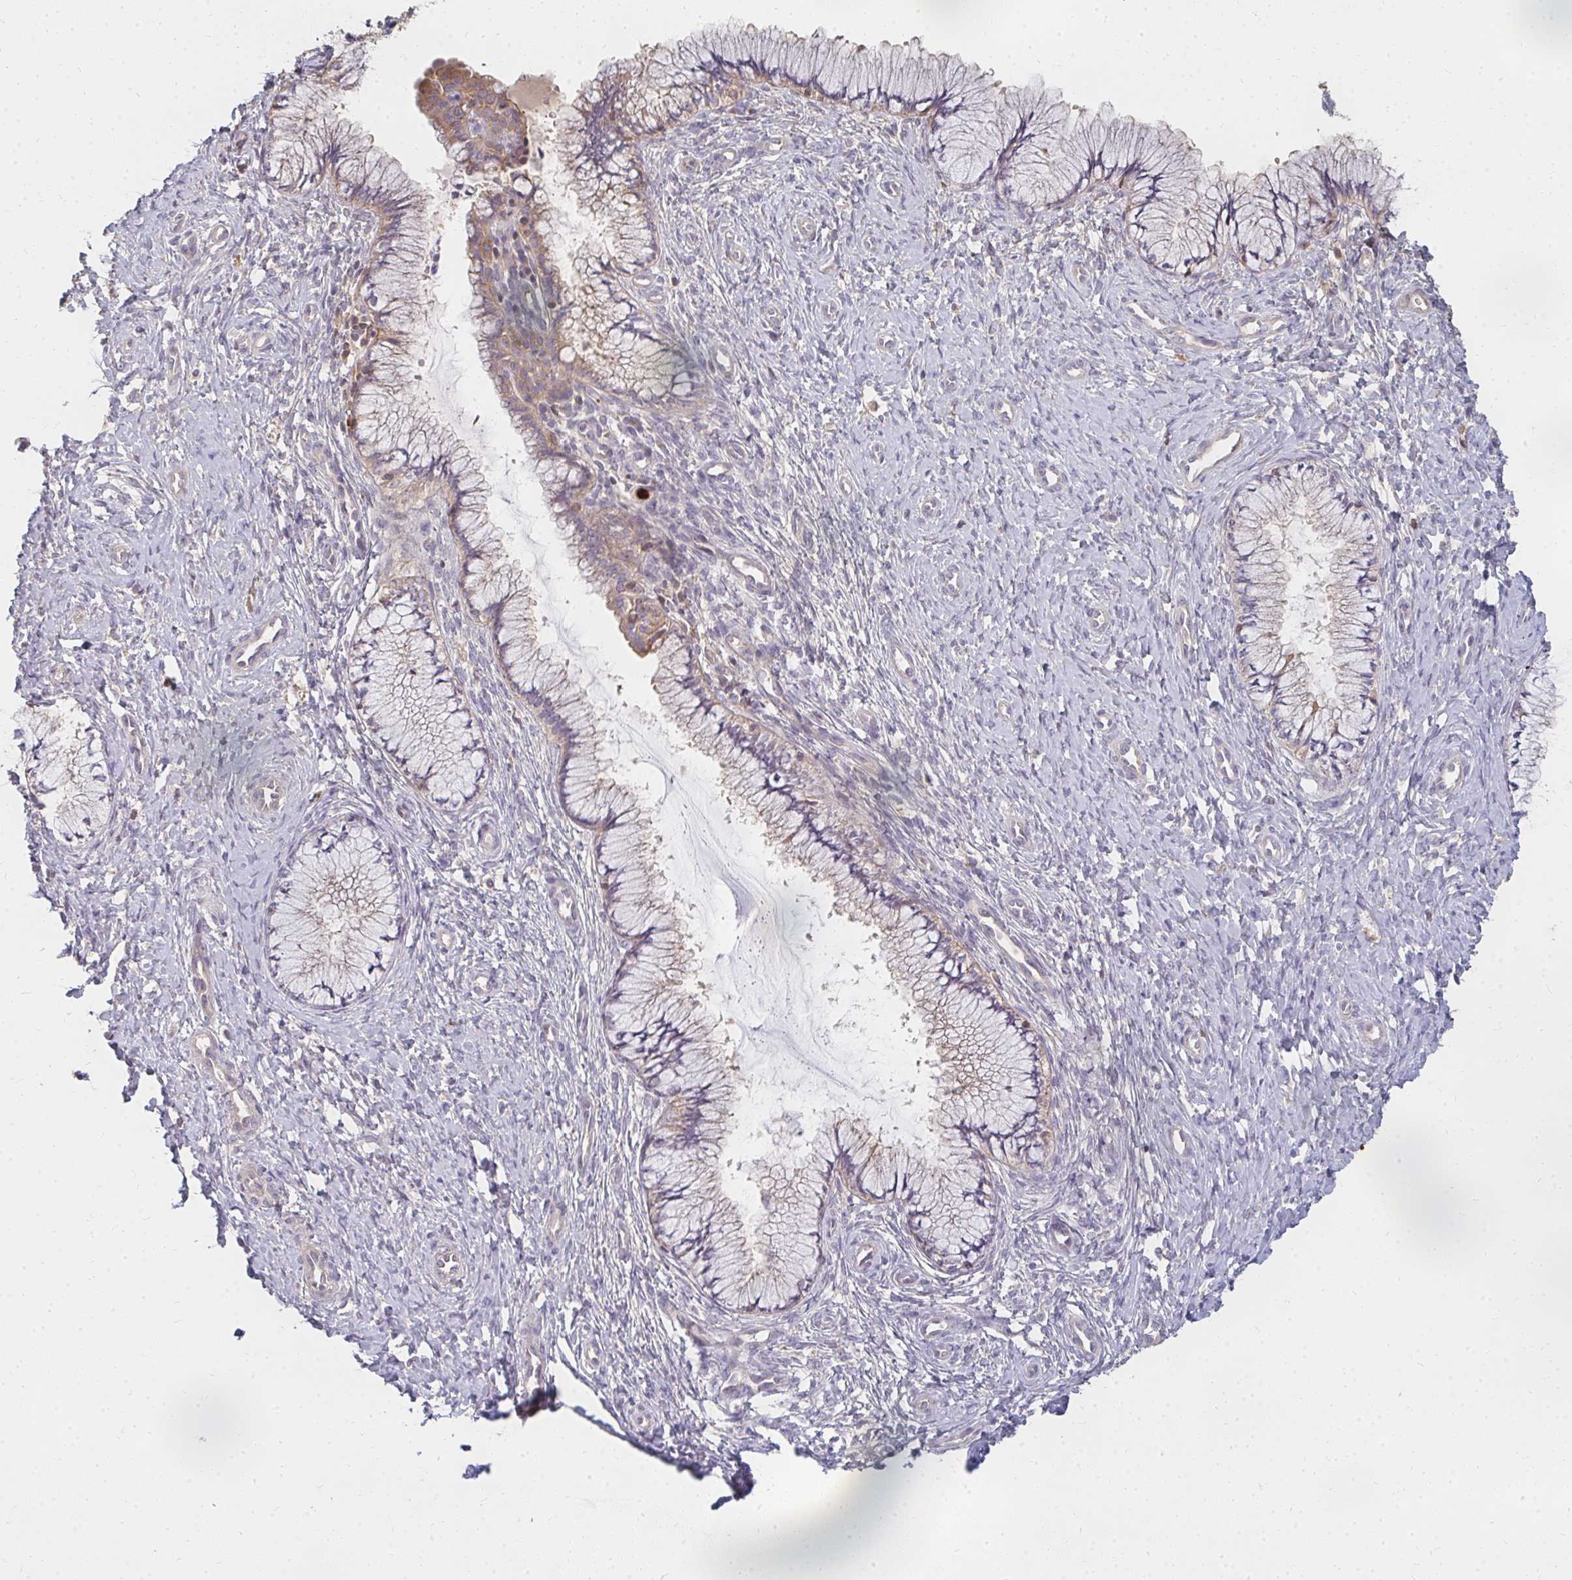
{"staining": {"intensity": "weak", "quantity": "<25%", "location": "cytoplasmic/membranous"}, "tissue": "cervix", "cell_type": "Glandular cells", "image_type": "normal", "snomed": [{"axis": "morphology", "description": "Normal tissue, NOS"}, {"axis": "topography", "description": "Cervix"}], "caption": "A micrograph of cervix stained for a protein shows no brown staining in glandular cells. The staining was performed using DAB (3,3'-diaminobenzidine) to visualize the protein expression in brown, while the nuclei were stained in blue with hematoxylin (Magnification: 20x).", "gene": "CNTRL", "patient": {"sex": "female", "age": 37}}